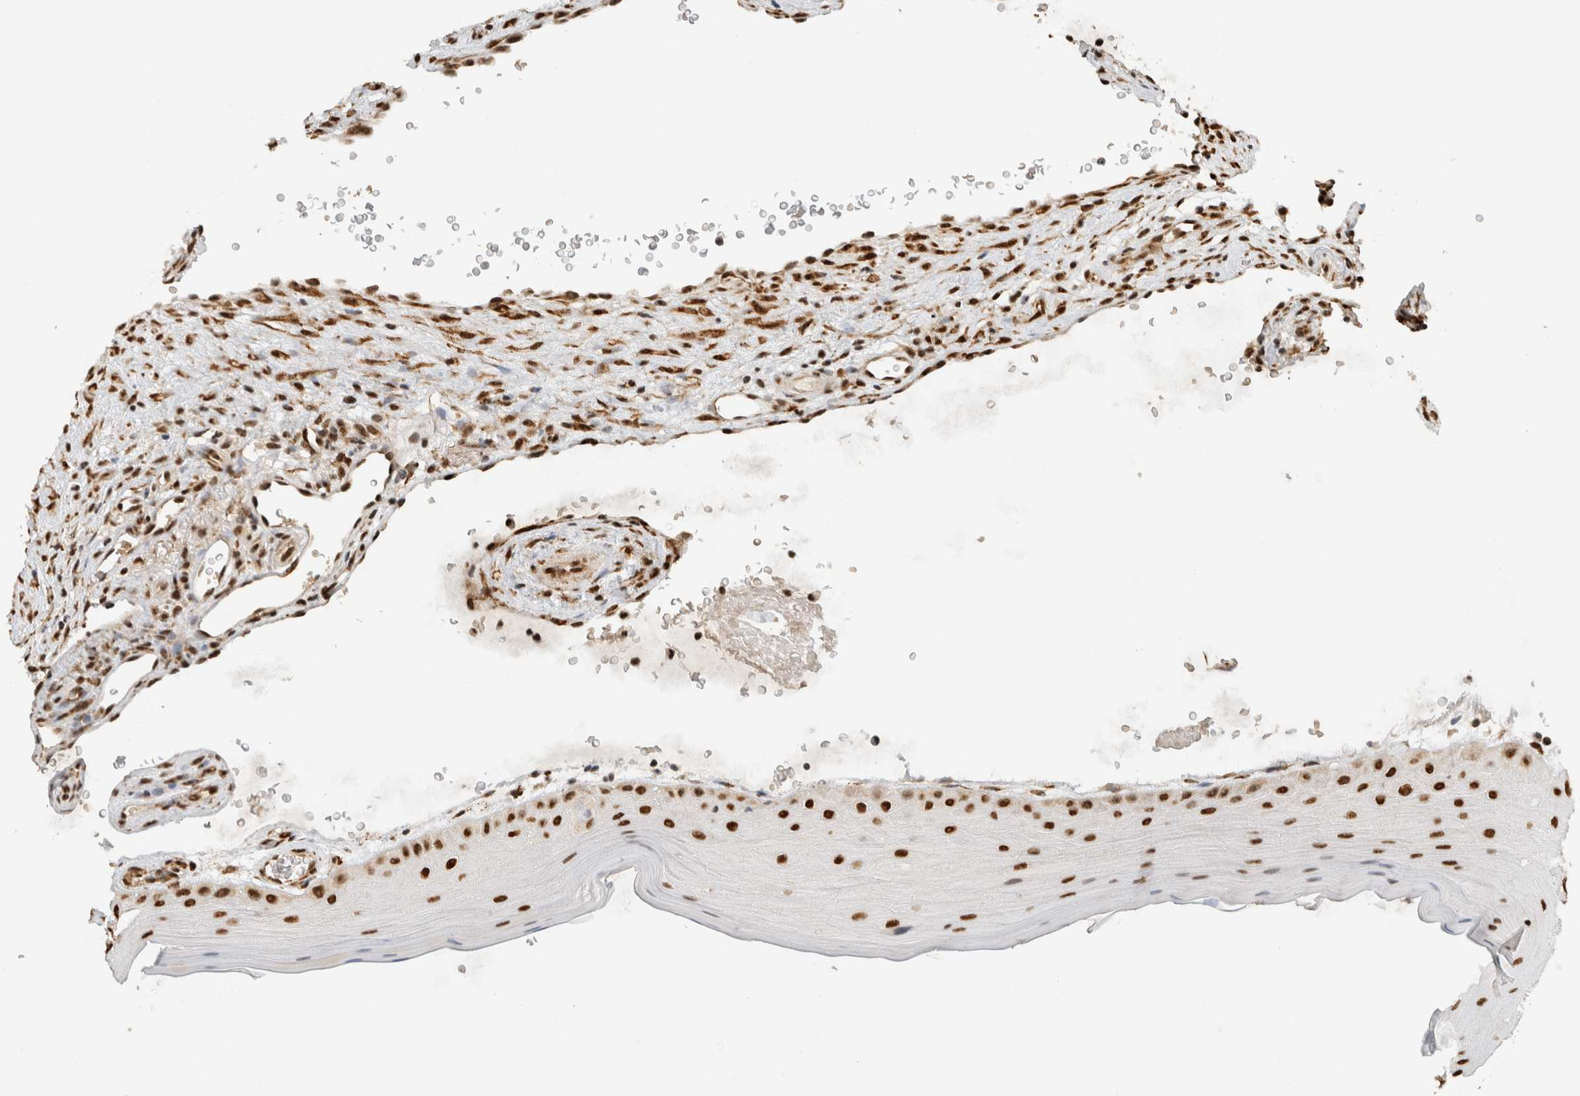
{"staining": {"intensity": "strong", "quantity": ">75%", "location": "nuclear"}, "tissue": "oral mucosa", "cell_type": "Squamous epithelial cells", "image_type": "normal", "snomed": [{"axis": "morphology", "description": "Normal tissue, NOS"}, {"axis": "topography", "description": "Oral tissue"}], "caption": "An immunohistochemistry histopathology image of normal tissue is shown. Protein staining in brown labels strong nuclear positivity in oral mucosa within squamous epithelial cells.", "gene": "DDX42", "patient": {"sex": "male", "age": 13}}